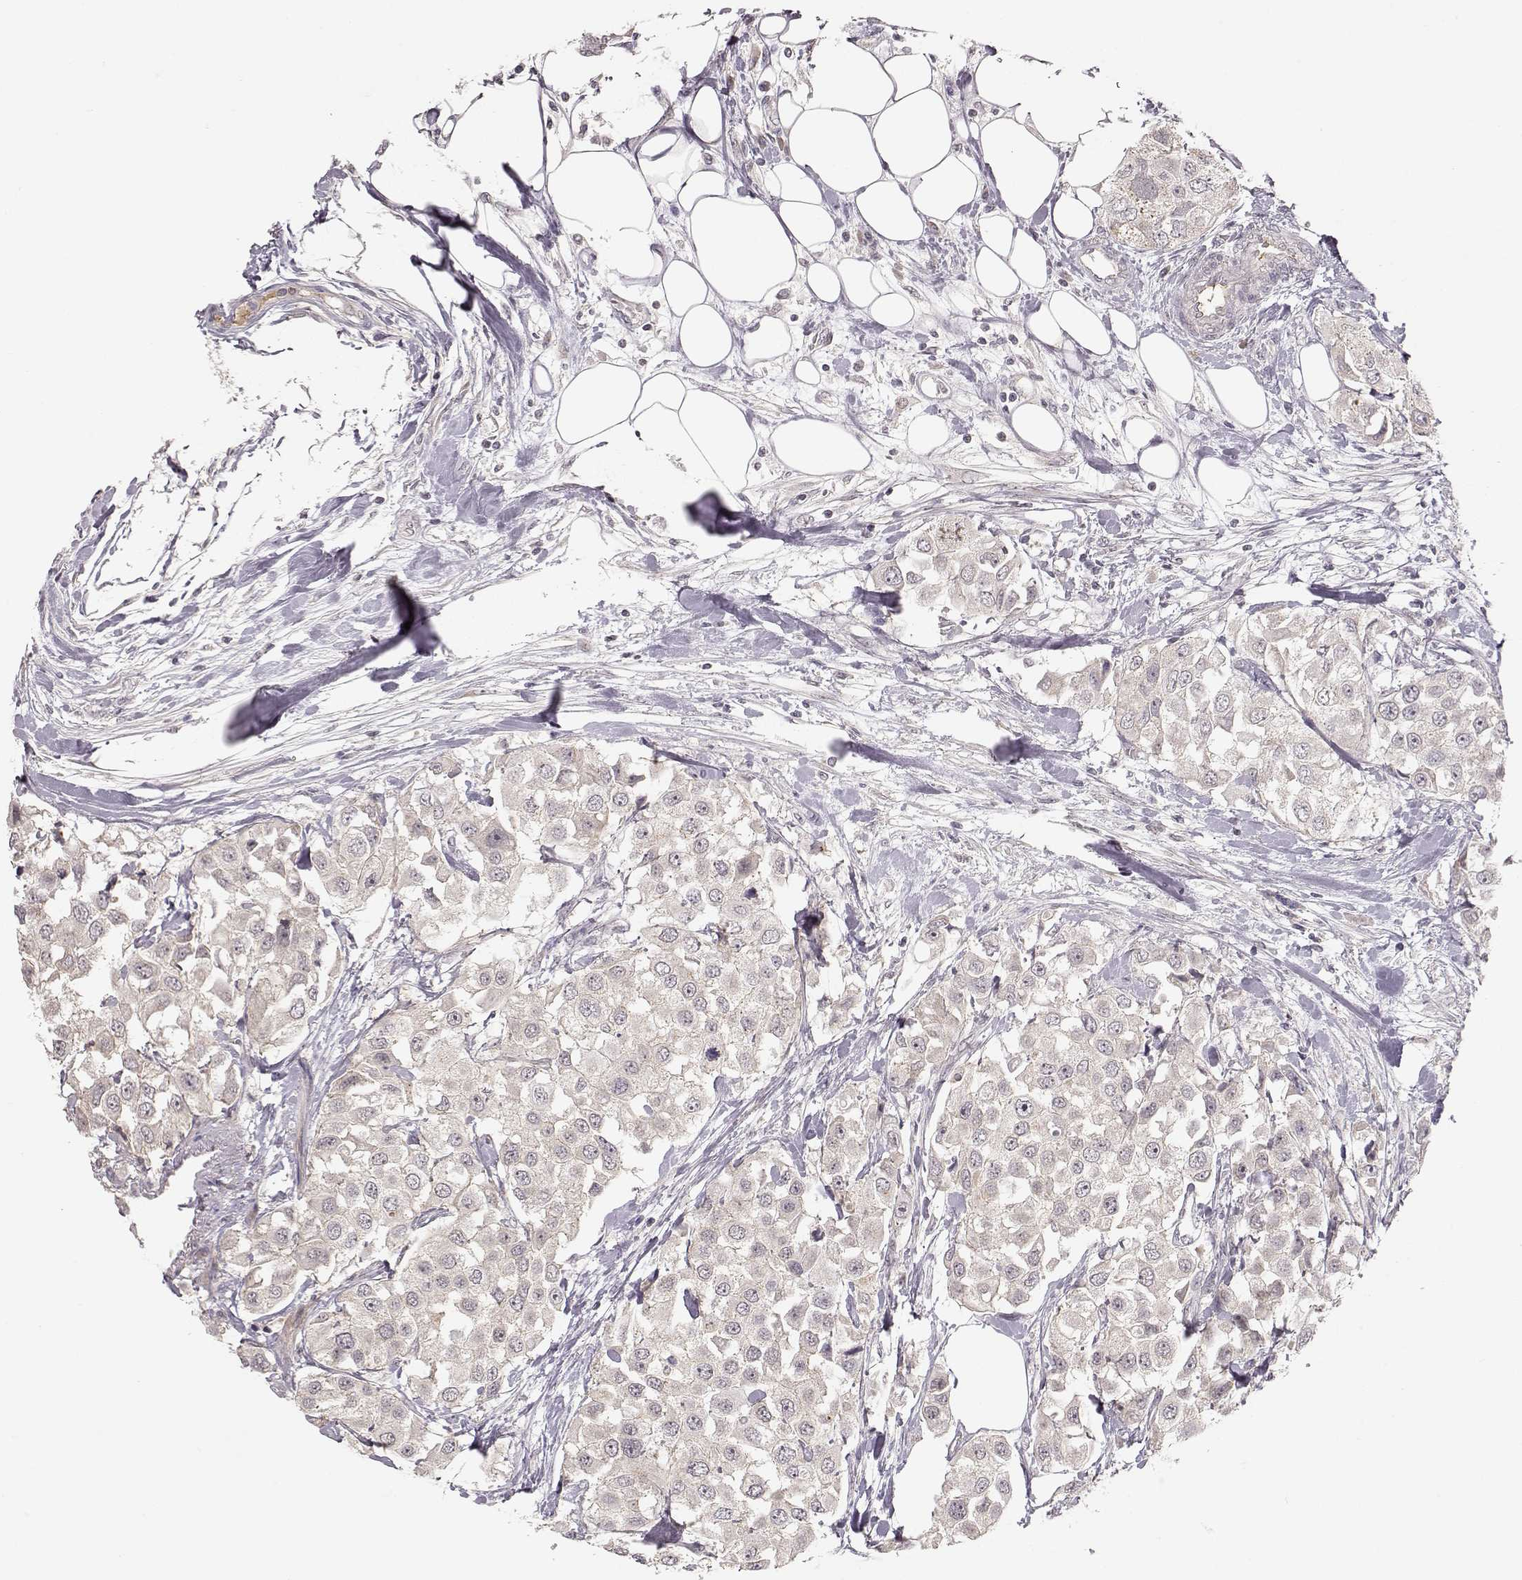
{"staining": {"intensity": "negative", "quantity": "none", "location": "none"}, "tissue": "urothelial cancer", "cell_type": "Tumor cells", "image_type": "cancer", "snomed": [{"axis": "morphology", "description": "Urothelial carcinoma, High grade"}, {"axis": "topography", "description": "Urinary bladder"}], "caption": "This micrograph is of urothelial carcinoma (high-grade) stained with immunohistochemistry (IHC) to label a protein in brown with the nuclei are counter-stained blue. There is no positivity in tumor cells.", "gene": "PNMT", "patient": {"sex": "female", "age": 64}}